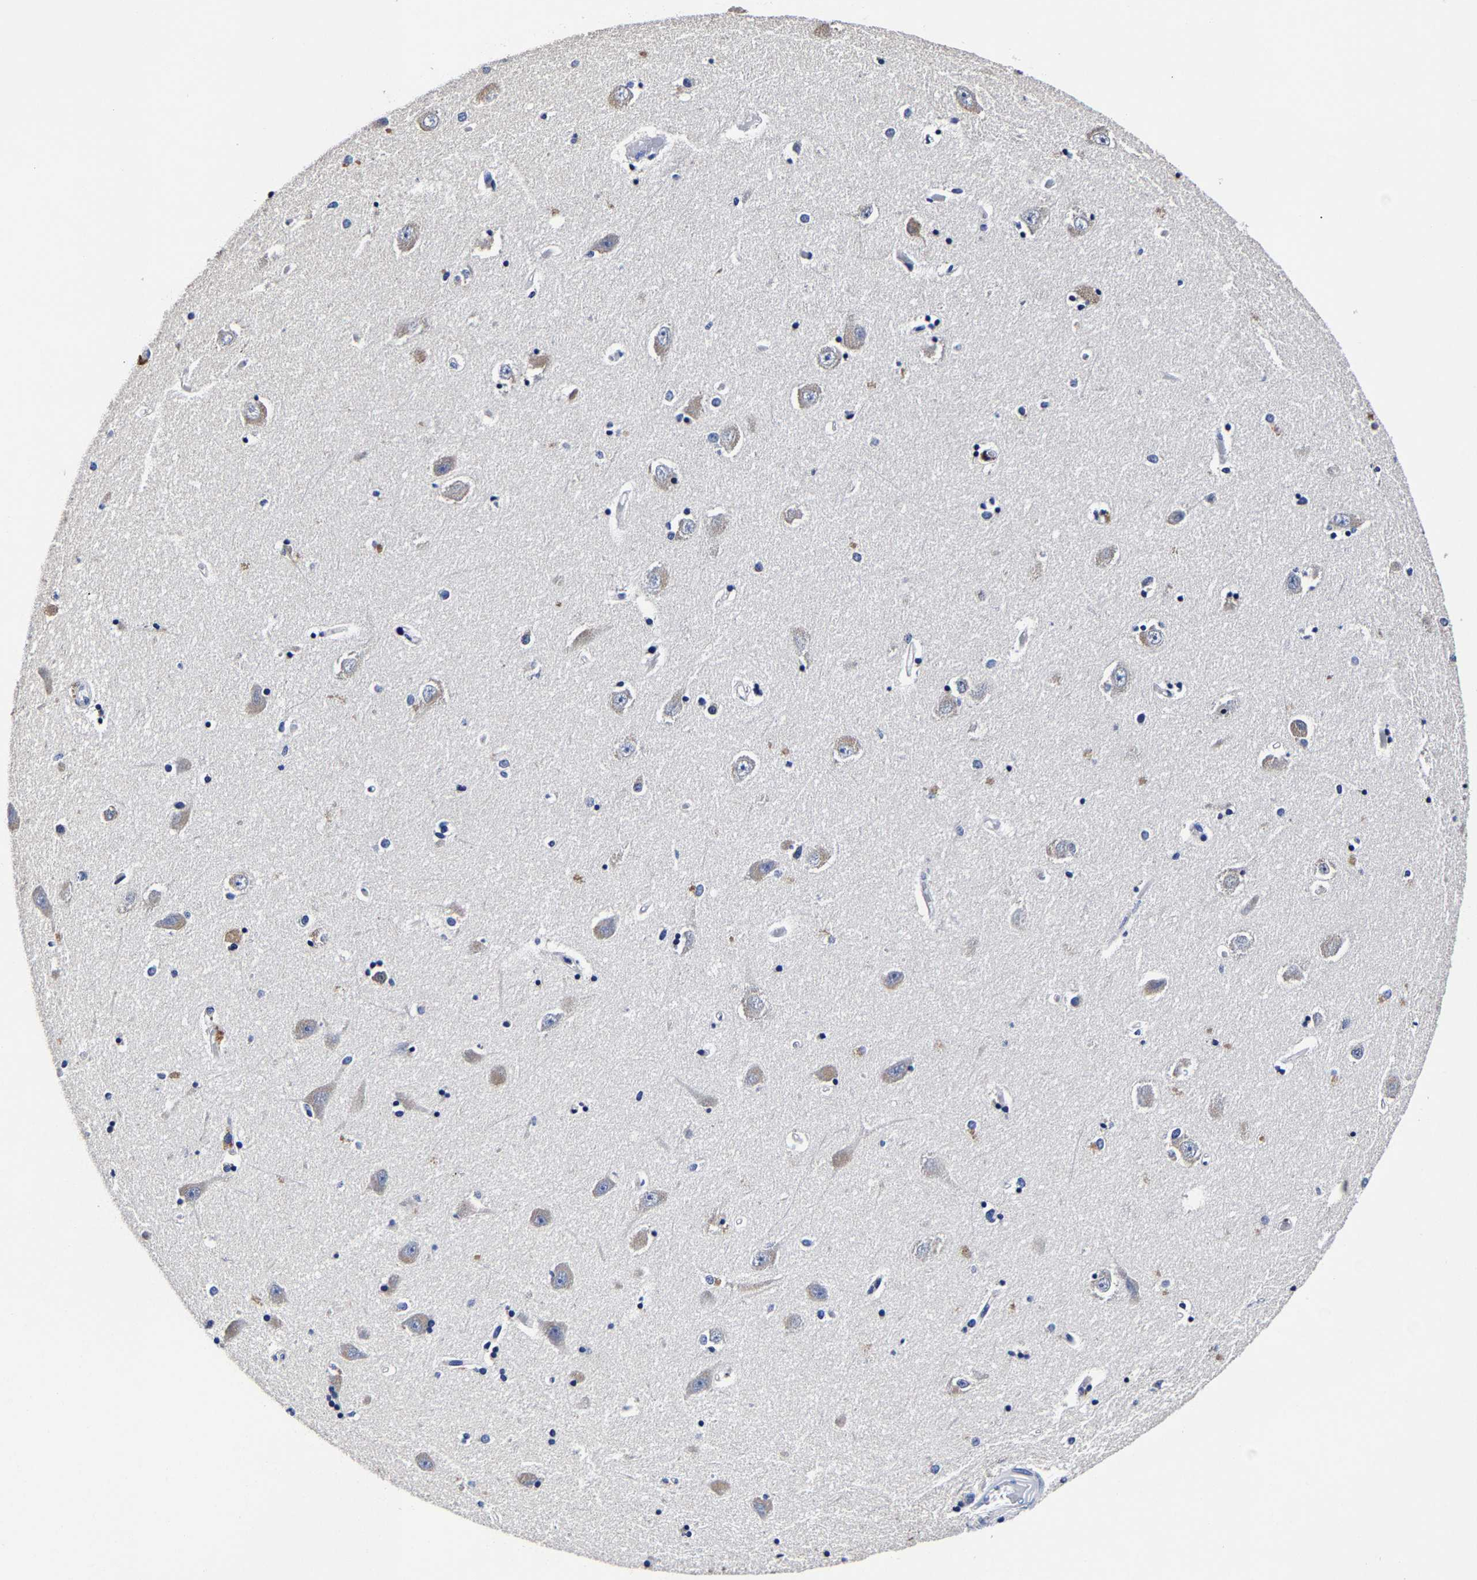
{"staining": {"intensity": "negative", "quantity": "none", "location": "none"}, "tissue": "hippocampus", "cell_type": "Glial cells", "image_type": "normal", "snomed": [{"axis": "morphology", "description": "Normal tissue, NOS"}, {"axis": "topography", "description": "Hippocampus"}], "caption": "Protein analysis of normal hippocampus reveals no significant staining in glial cells.", "gene": "AKAP4", "patient": {"sex": "male", "age": 45}}